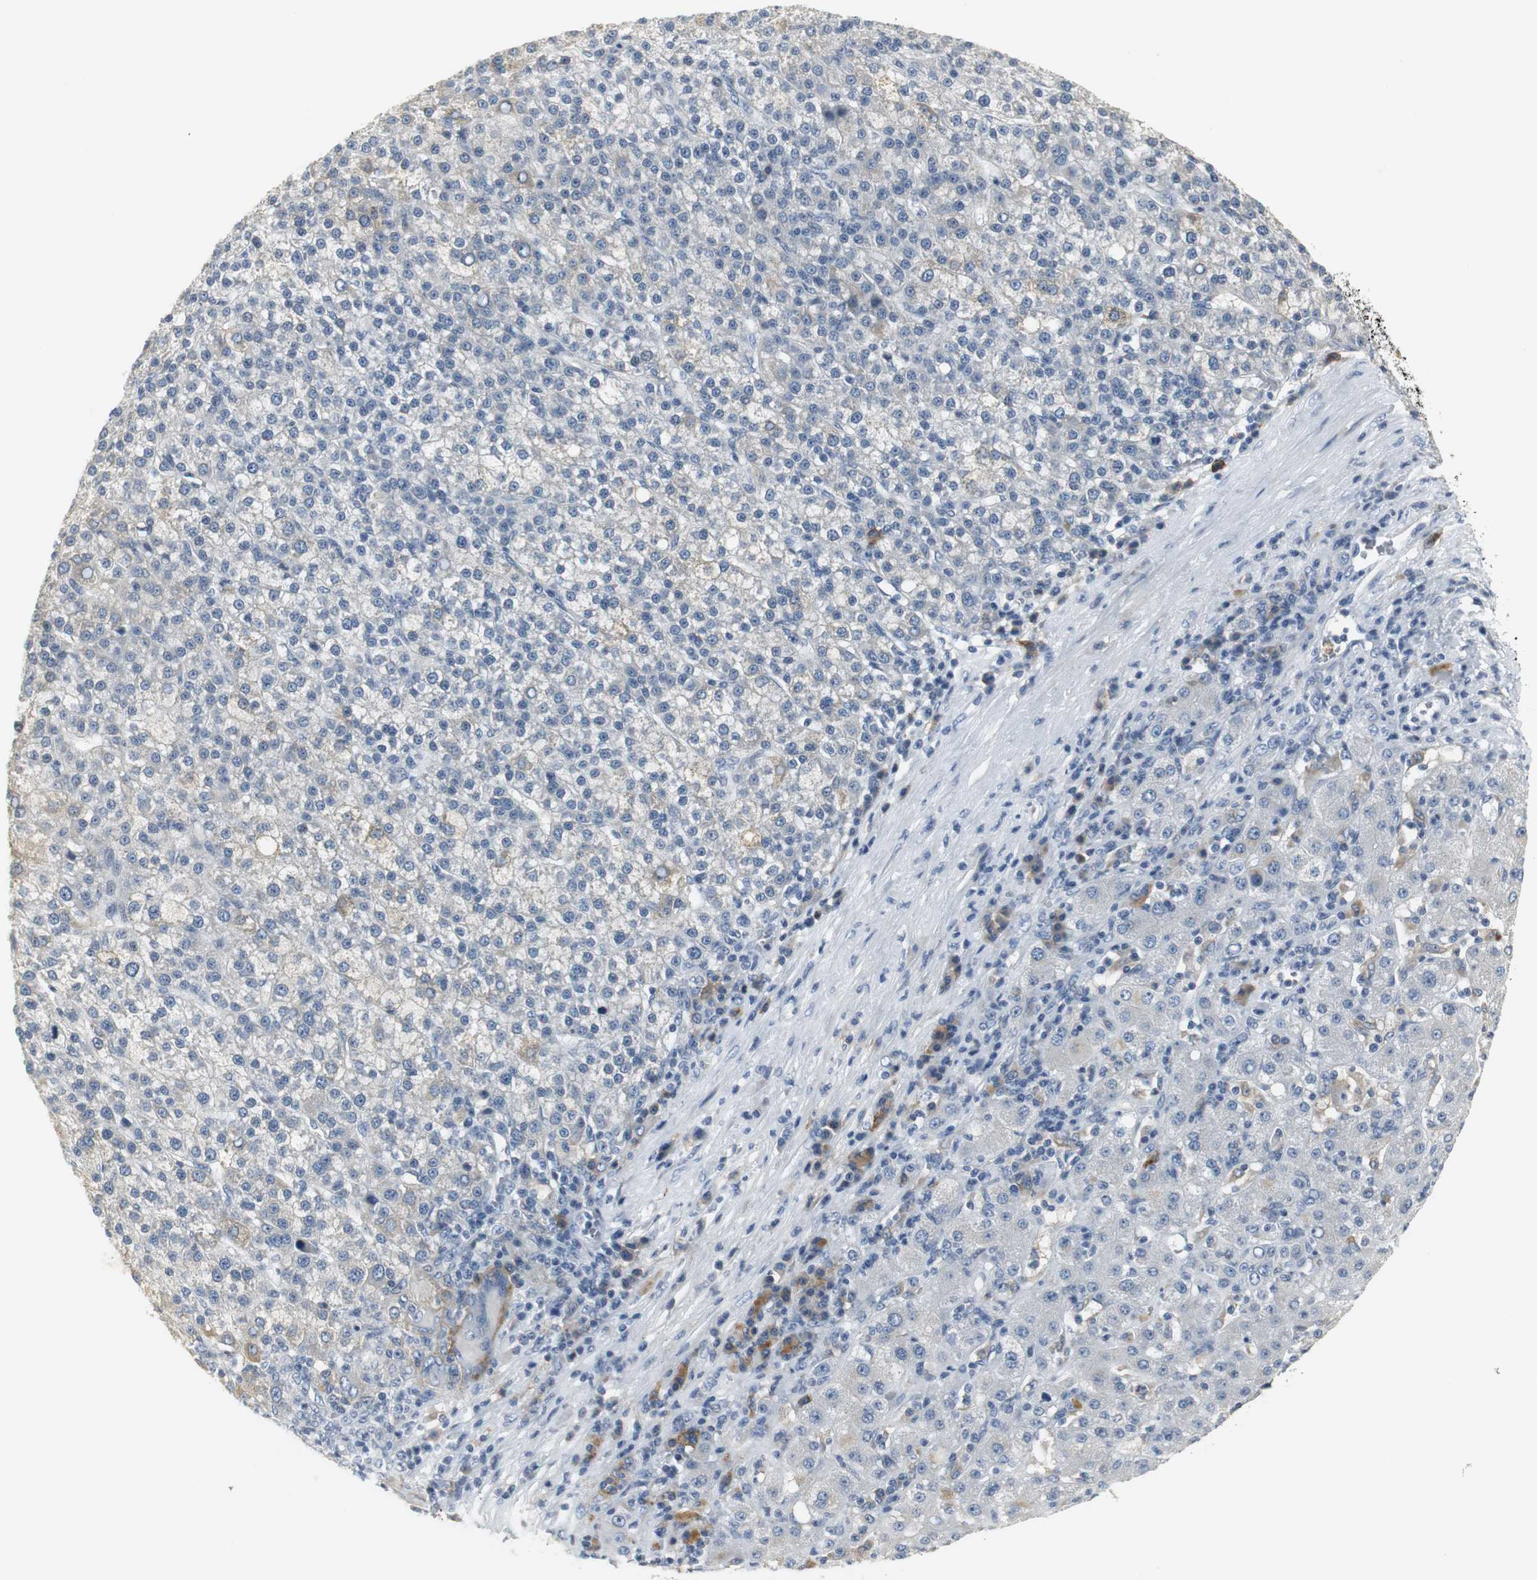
{"staining": {"intensity": "weak", "quantity": "<25%", "location": "cytoplasmic/membranous"}, "tissue": "liver cancer", "cell_type": "Tumor cells", "image_type": "cancer", "snomed": [{"axis": "morphology", "description": "Carcinoma, Hepatocellular, NOS"}, {"axis": "topography", "description": "Liver"}], "caption": "Protein analysis of liver cancer demonstrates no significant expression in tumor cells.", "gene": "SLC2A5", "patient": {"sex": "female", "age": 58}}